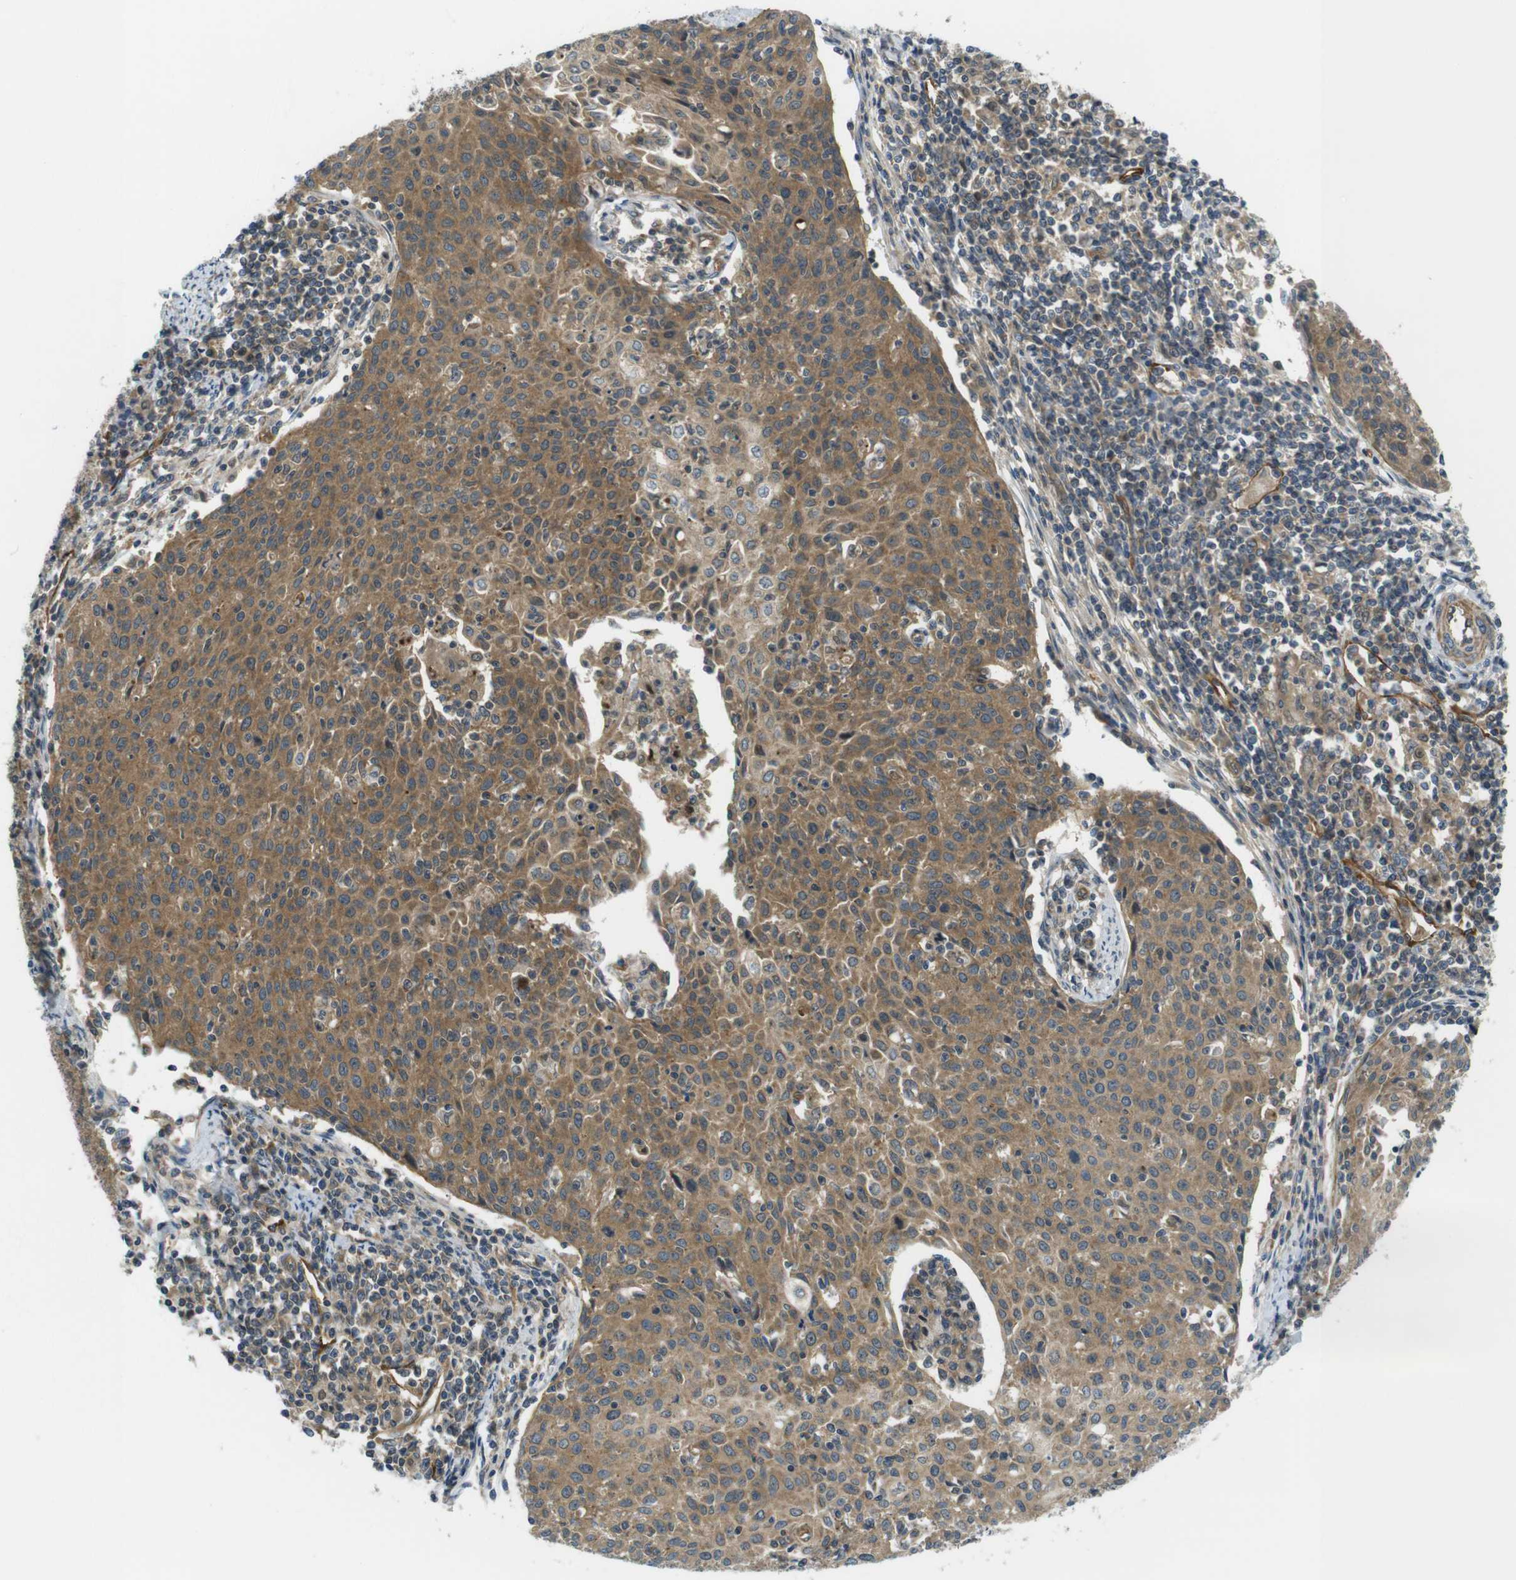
{"staining": {"intensity": "moderate", "quantity": ">75%", "location": "cytoplasmic/membranous"}, "tissue": "cervical cancer", "cell_type": "Tumor cells", "image_type": "cancer", "snomed": [{"axis": "morphology", "description": "Squamous cell carcinoma, NOS"}, {"axis": "topography", "description": "Cervix"}], "caption": "A high-resolution micrograph shows IHC staining of cervical cancer (squamous cell carcinoma), which demonstrates moderate cytoplasmic/membranous staining in approximately >75% of tumor cells.", "gene": "TSC1", "patient": {"sex": "female", "age": 38}}